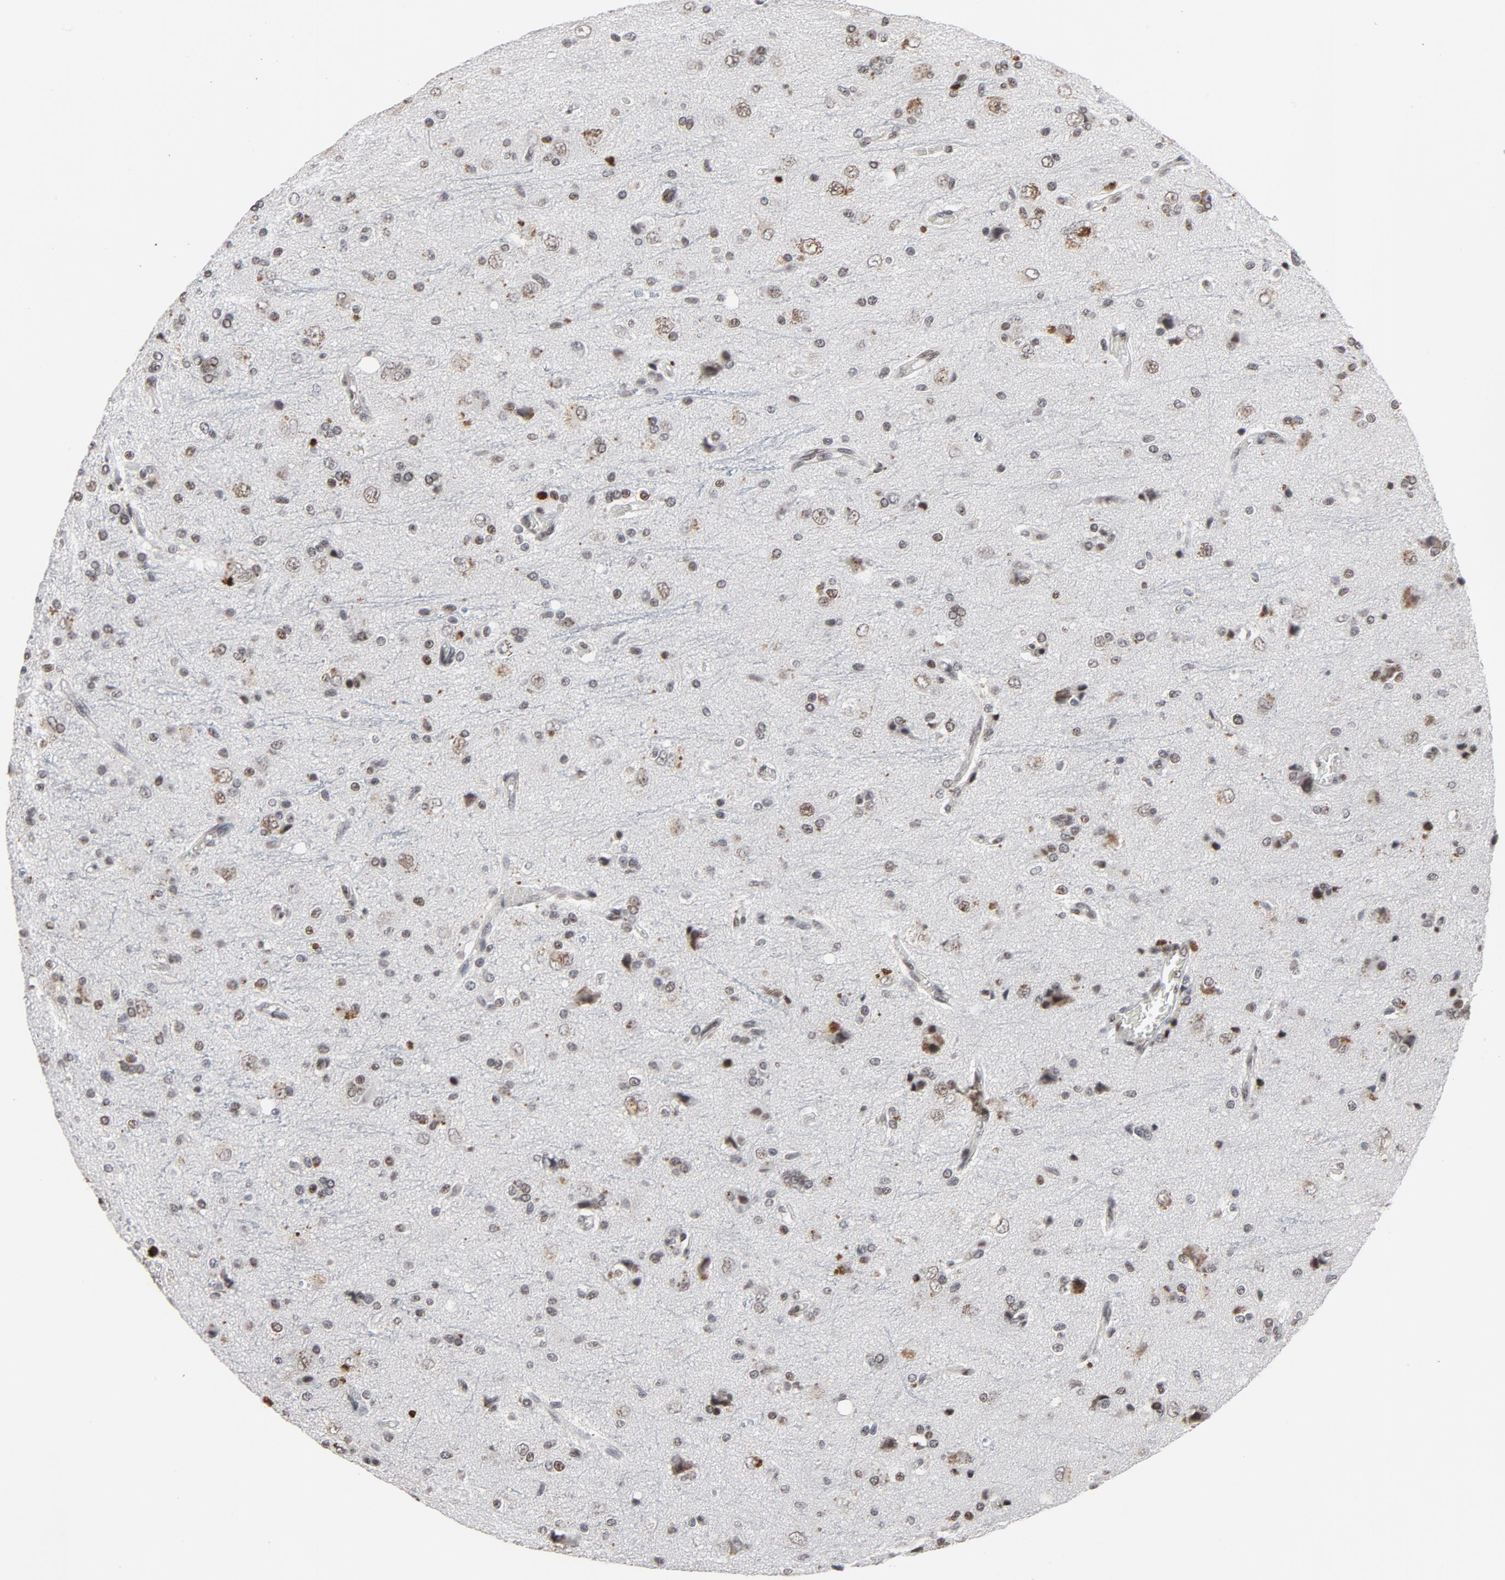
{"staining": {"intensity": "strong", "quantity": ">75%", "location": "nuclear"}, "tissue": "glioma", "cell_type": "Tumor cells", "image_type": "cancer", "snomed": [{"axis": "morphology", "description": "Glioma, malignant, High grade"}, {"axis": "topography", "description": "Brain"}], "caption": "A photomicrograph showing strong nuclear staining in about >75% of tumor cells in malignant glioma (high-grade), as visualized by brown immunohistochemical staining.", "gene": "MRE11", "patient": {"sex": "male", "age": 47}}